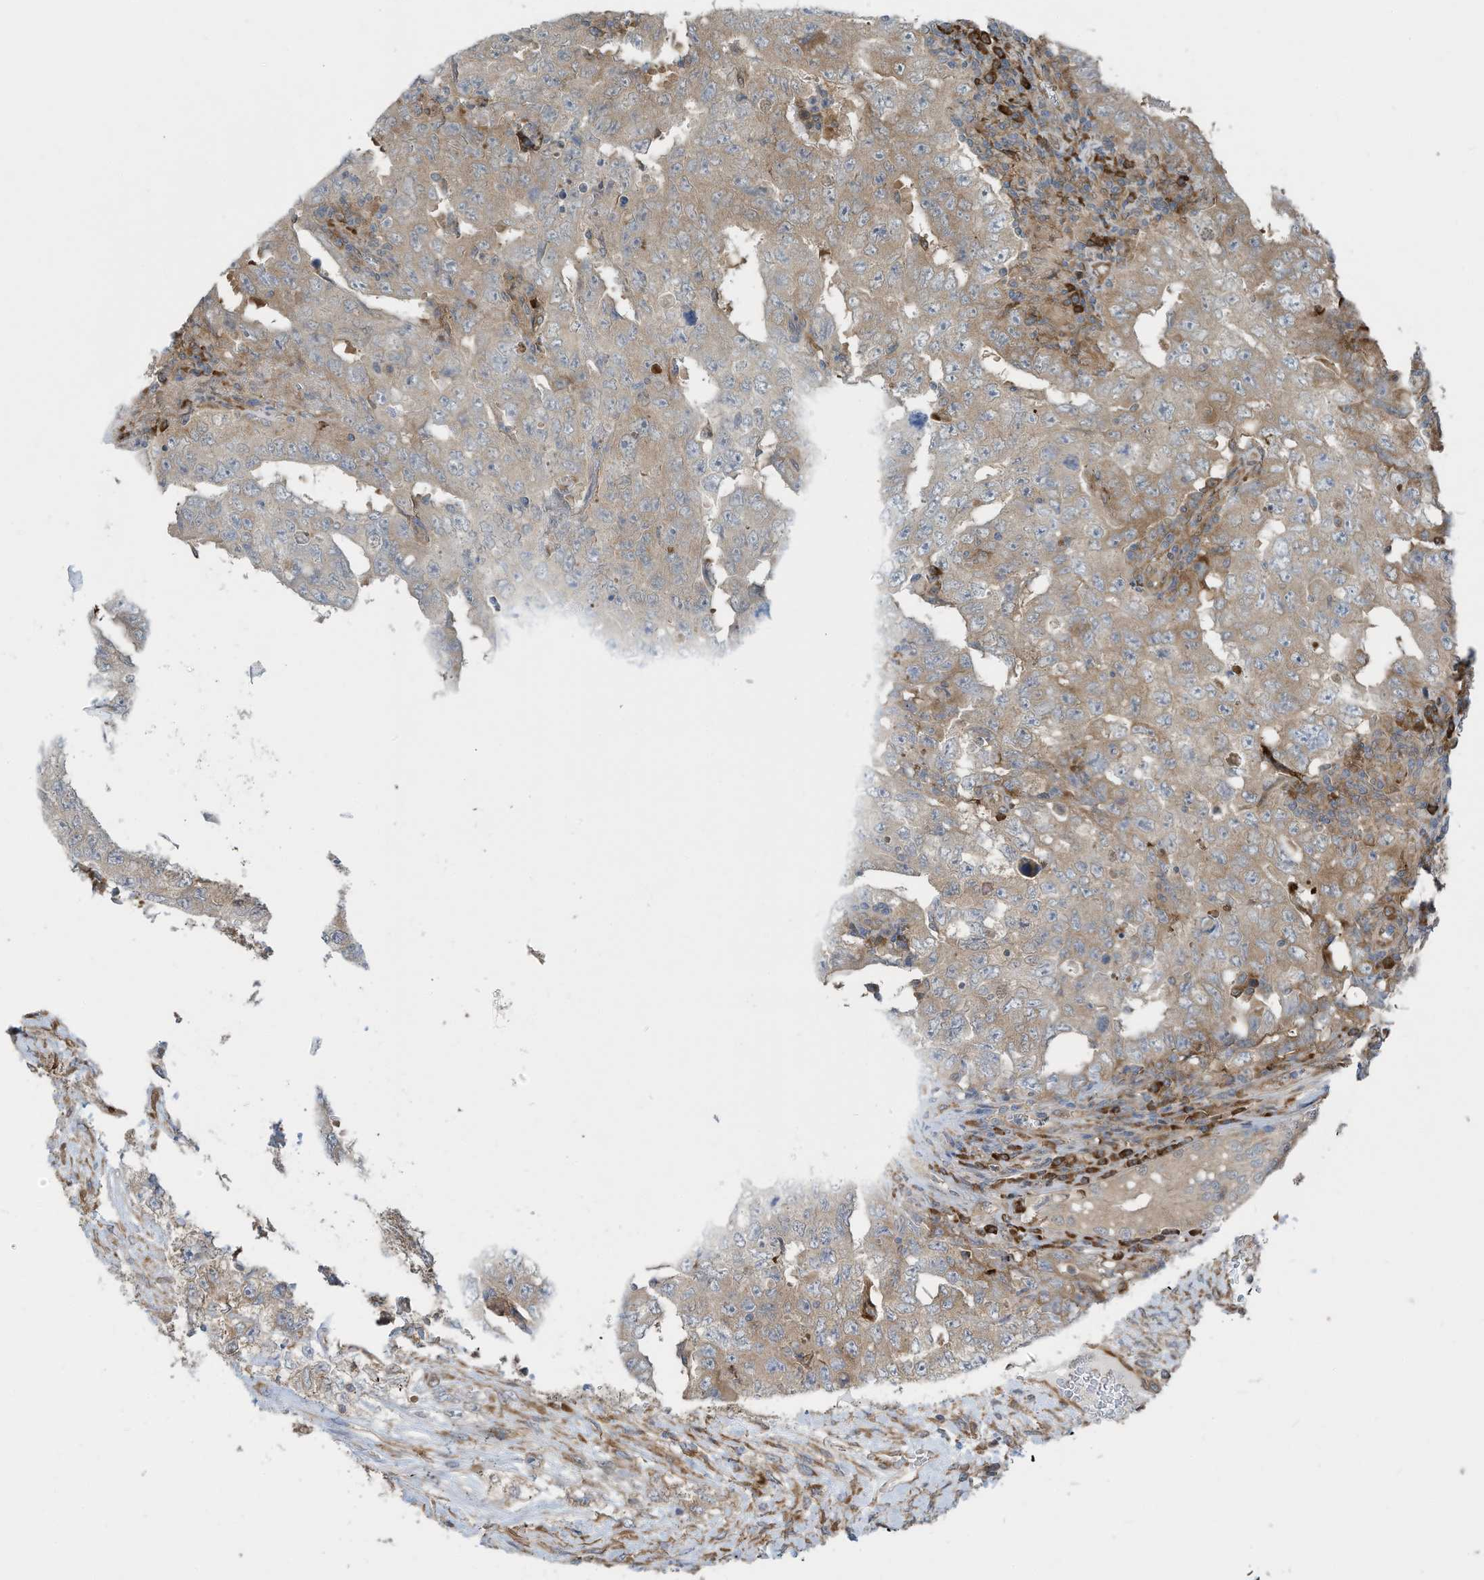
{"staining": {"intensity": "weak", "quantity": "<25%", "location": "cytoplasmic/membranous"}, "tissue": "testis cancer", "cell_type": "Tumor cells", "image_type": "cancer", "snomed": [{"axis": "morphology", "description": "Carcinoma, Embryonal, NOS"}, {"axis": "topography", "description": "Testis"}], "caption": "Protein analysis of embryonal carcinoma (testis) shows no significant positivity in tumor cells. (DAB (3,3'-diaminobenzidine) immunohistochemistry (IHC) with hematoxylin counter stain).", "gene": "USE1", "patient": {"sex": "male", "age": 26}}